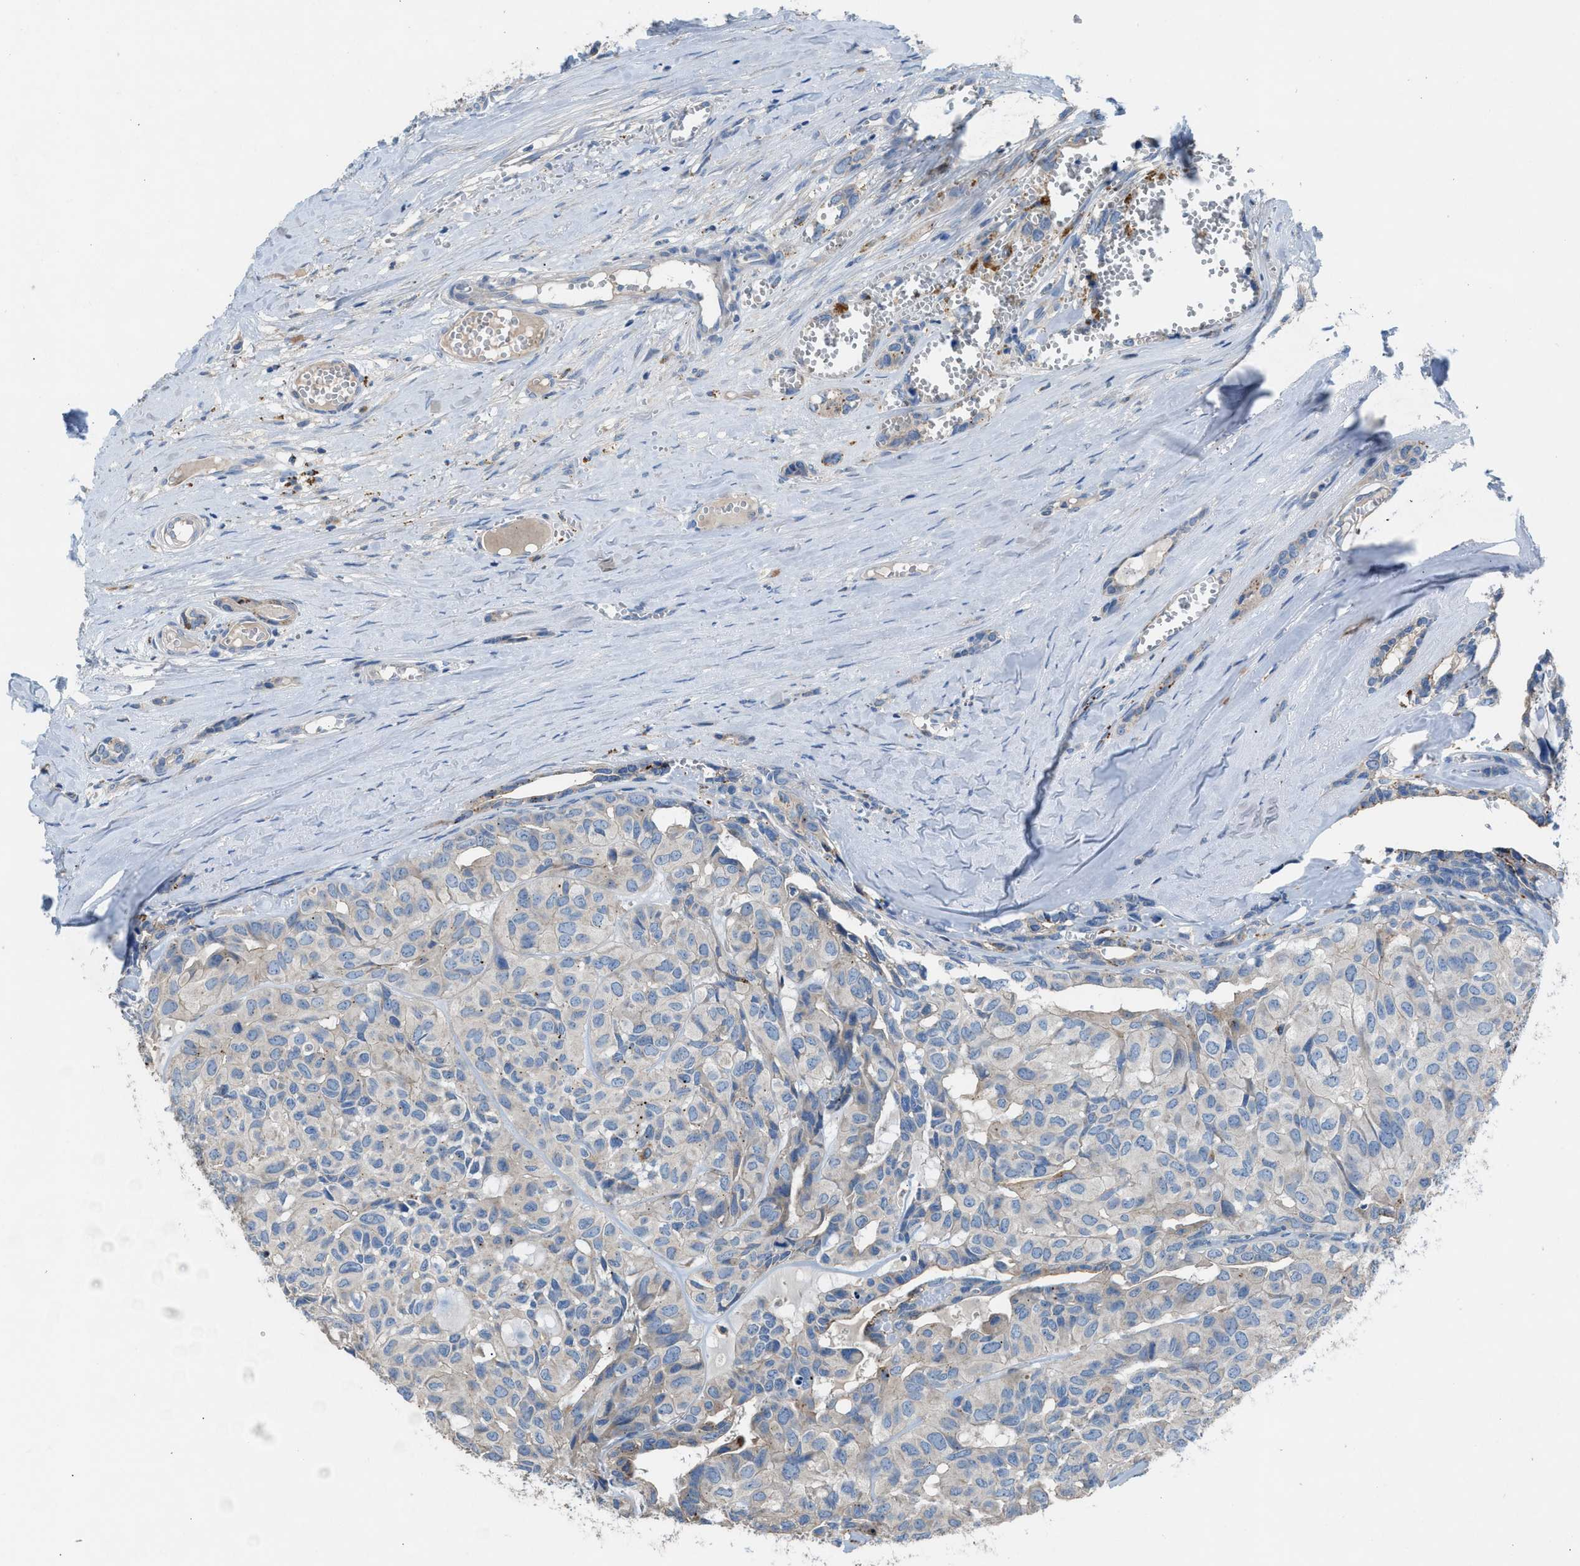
{"staining": {"intensity": "negative", "quantity": "none", "location": "none"}, "tissue": "head and neck cancer", "cell_type": "Tumor cells", "image_type": "cancer", "snomed": [{"axis": "morphology", "description": "Adenocarcinoma, NOS"}, {"axis": "topography", "description": "Salivary gland, NOS"}, {"axis": "topography", "description": "Head-Neck"}], "caption": "High magnification brightfield microscopy of head and neck adenocarcinoma stained with DAB (brown) and counterstained with hematoxylin (blue): tumor cells show no significant staining. Nuclei are stained in blue.", "gene": "AOAH", "patient": {"sex": "female", "age": 76}}